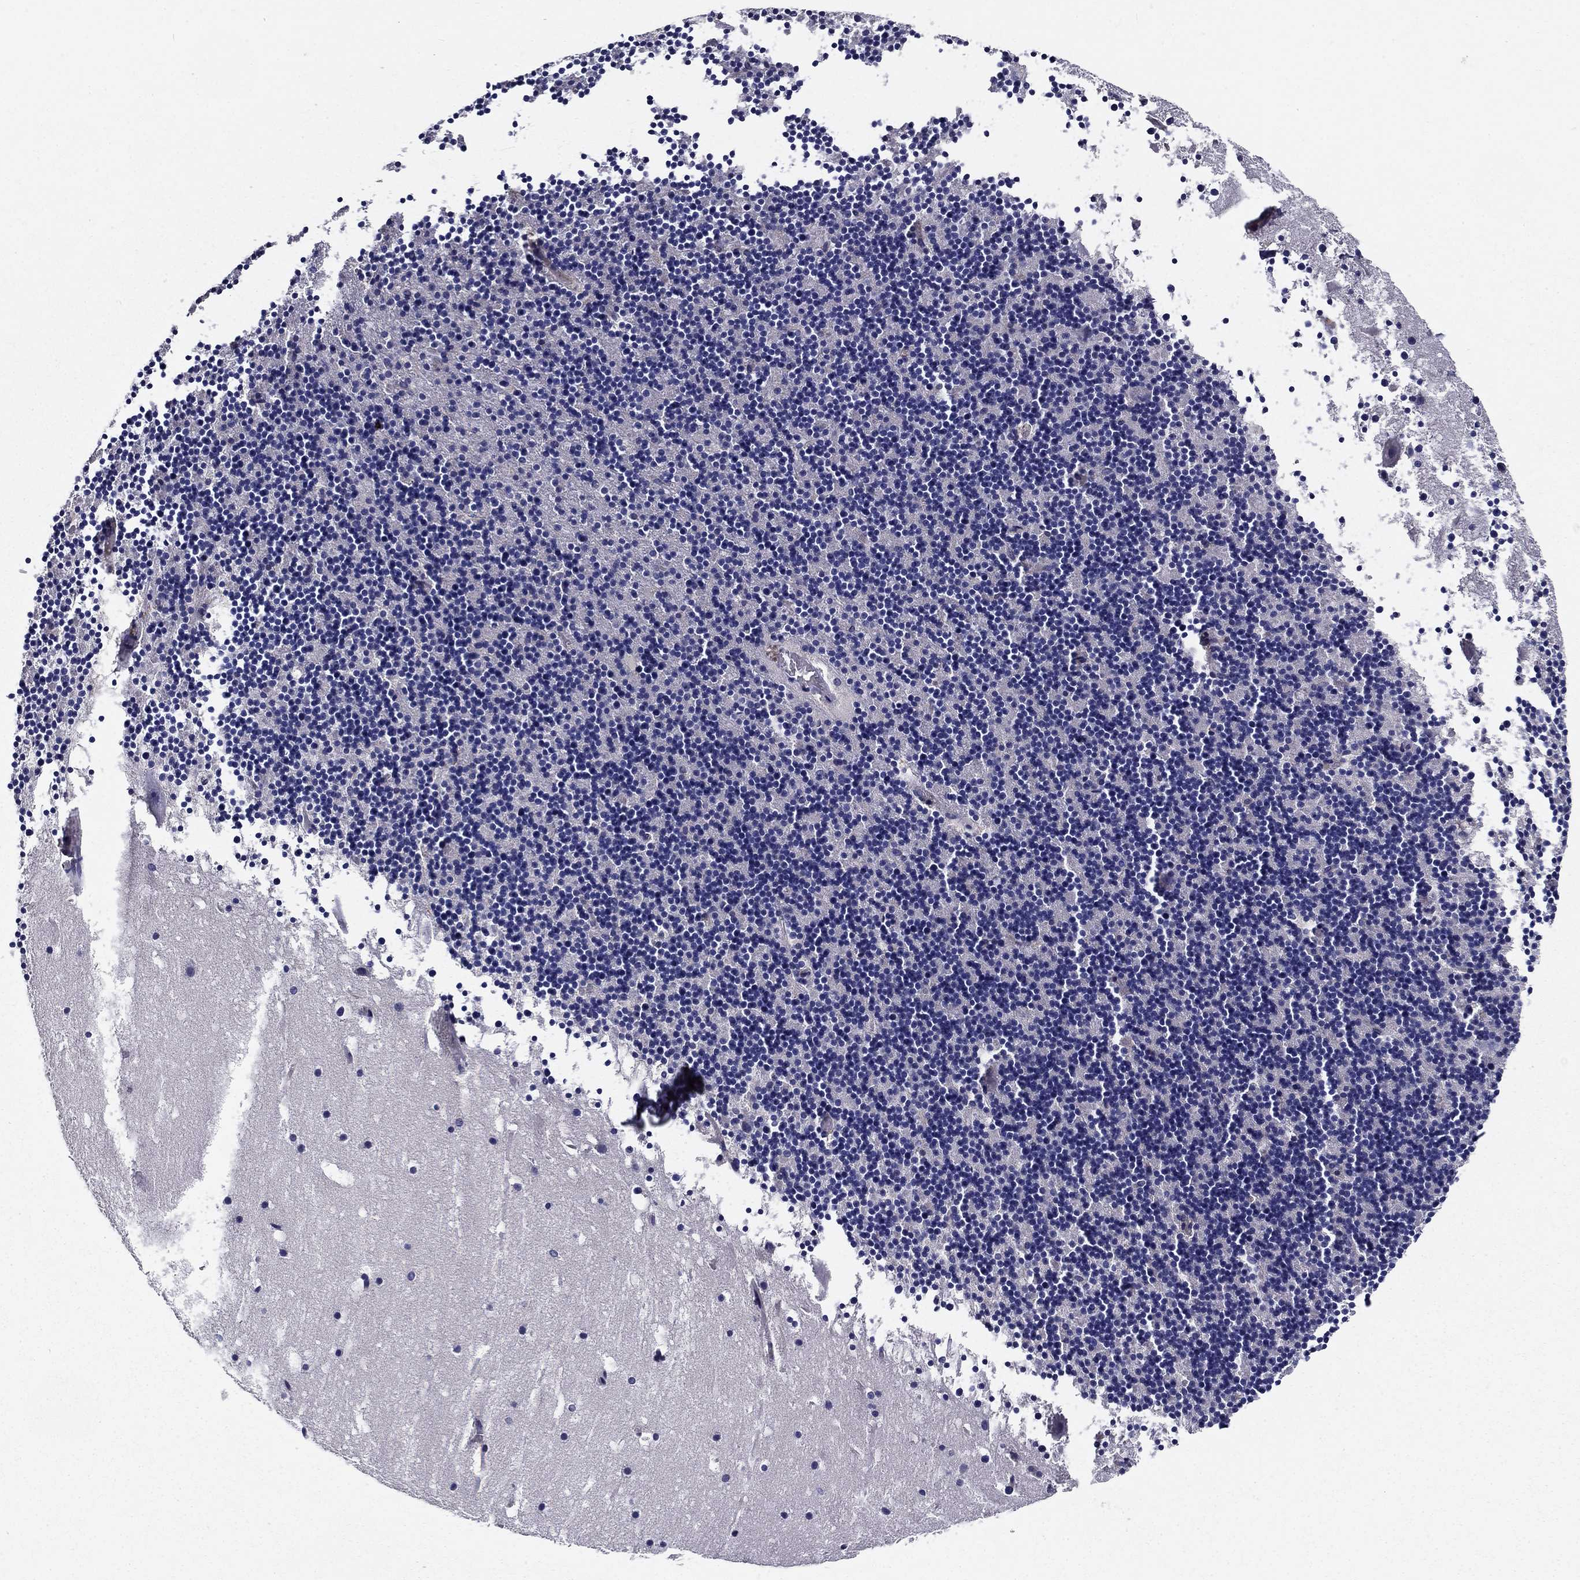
{"staining": {"intensity": "negative", "quantity": "none", "location": "none"}, "tissue": "cerebellum", "cell_type": "Cells in granular layer", "image_type": "normal", "snomed": [{"axis": "morphology", "description": "Normal tissue, NOS"}, {"axis": "topography", "description": "Cerebellum"}], "caption": "Immunohistochemistry of benign human cerebellum displays no staining in cells in granular layer.", "gene": "ALDH4A1", "patient": {"sex": "male", "age": 37}}